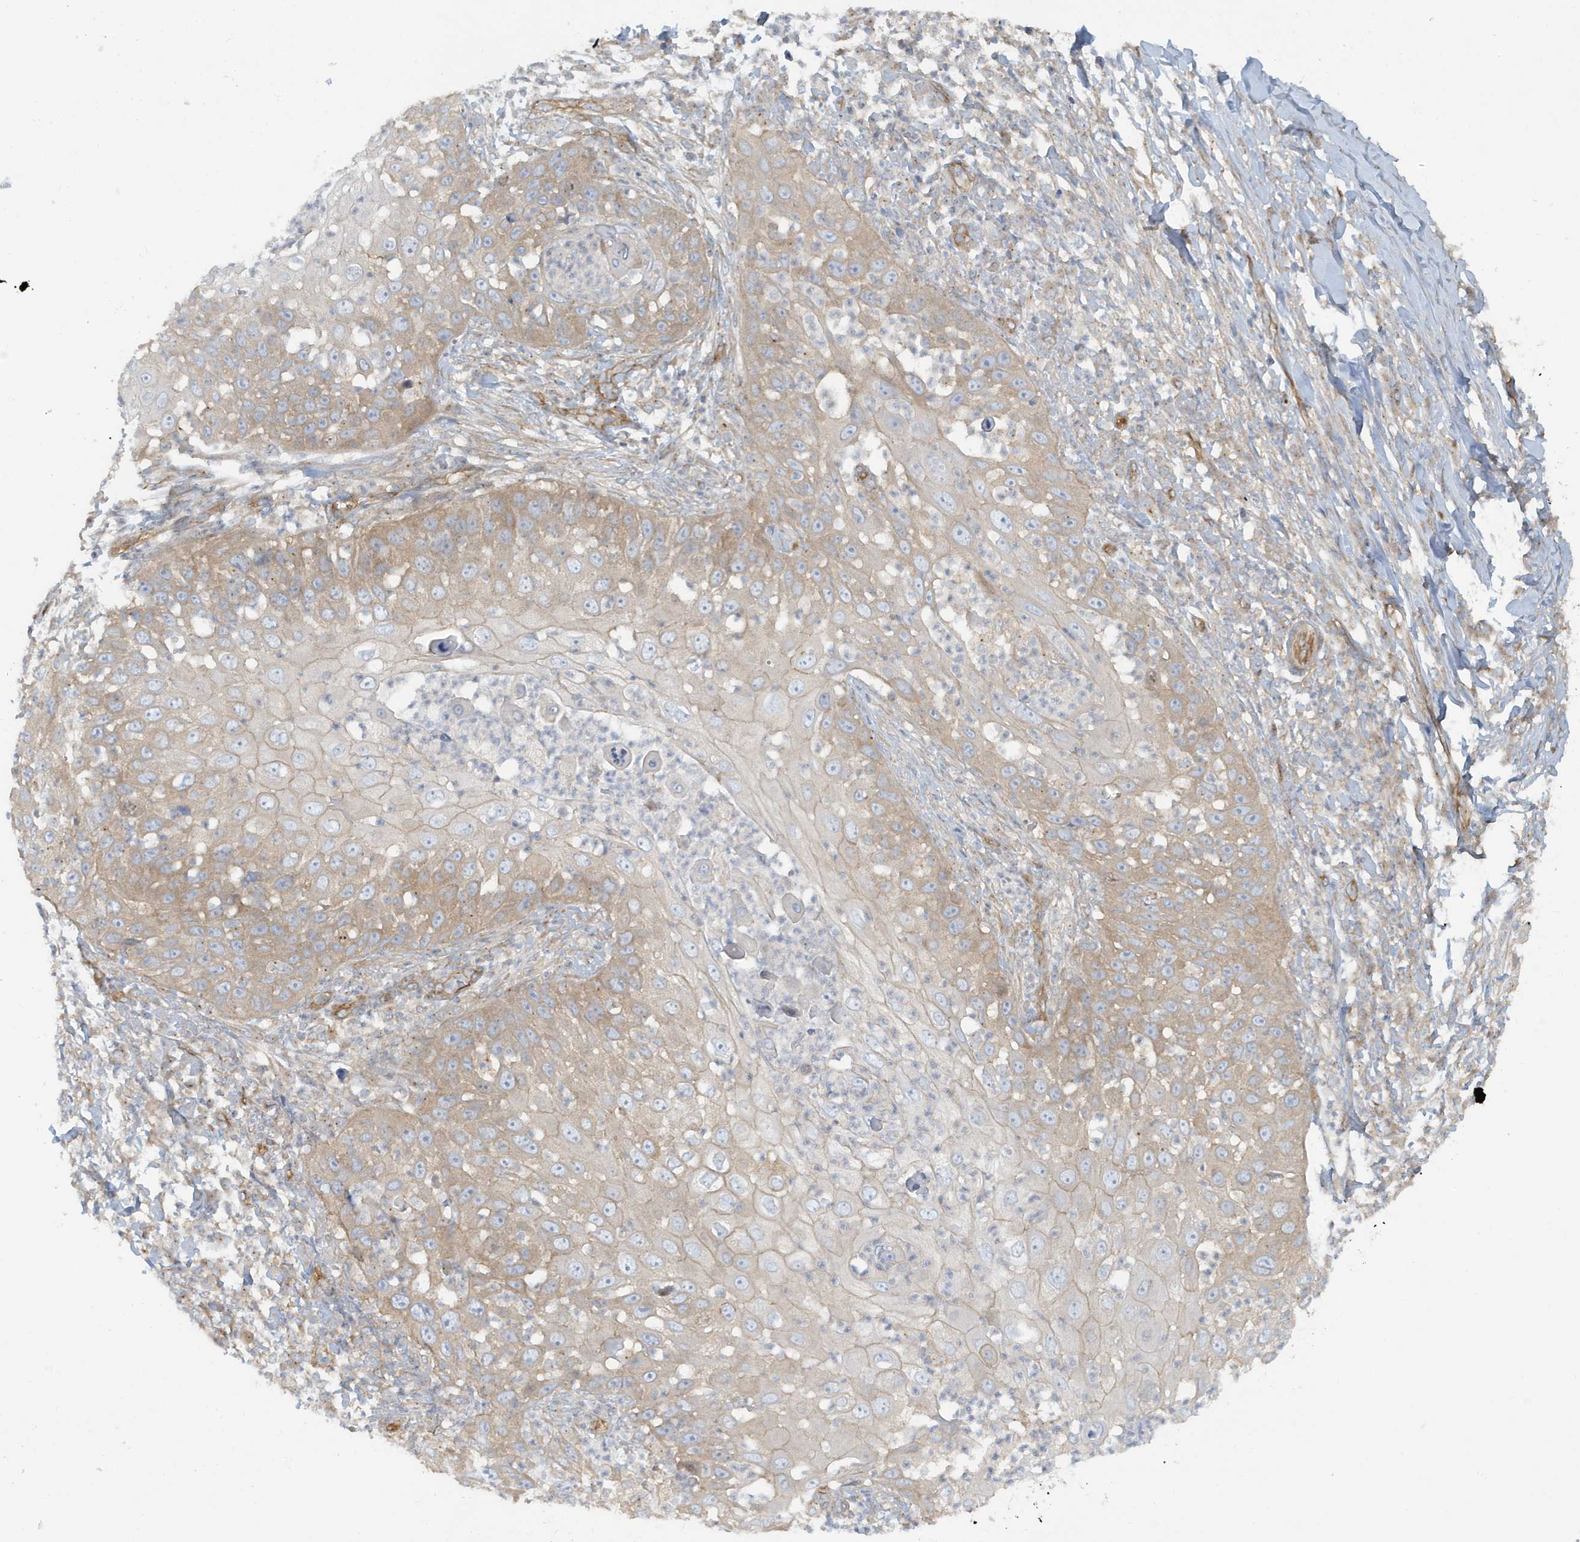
{"staining": {"intensity": "weak", "quantity": "25%-75%", "location": "cytoplasmic/membranous"}, "tissue": "skin cancer", "cell_type": "Tumor cells", "image_type": "cancer", "snomed": [{"axis": "morphology", "description": "Squamous cell carcinoma, NOS"}, {"axis": "topography", "description": "Skin"}], "caption": "Immunohistochemistry of squamous cell carcinoma (skin) displays low levels of weak cytoplasmic/membranous staining in about 25%-75% of tumor cells.", "gene": "ATP23", "patient": {"sex": "female", "age": 44}}